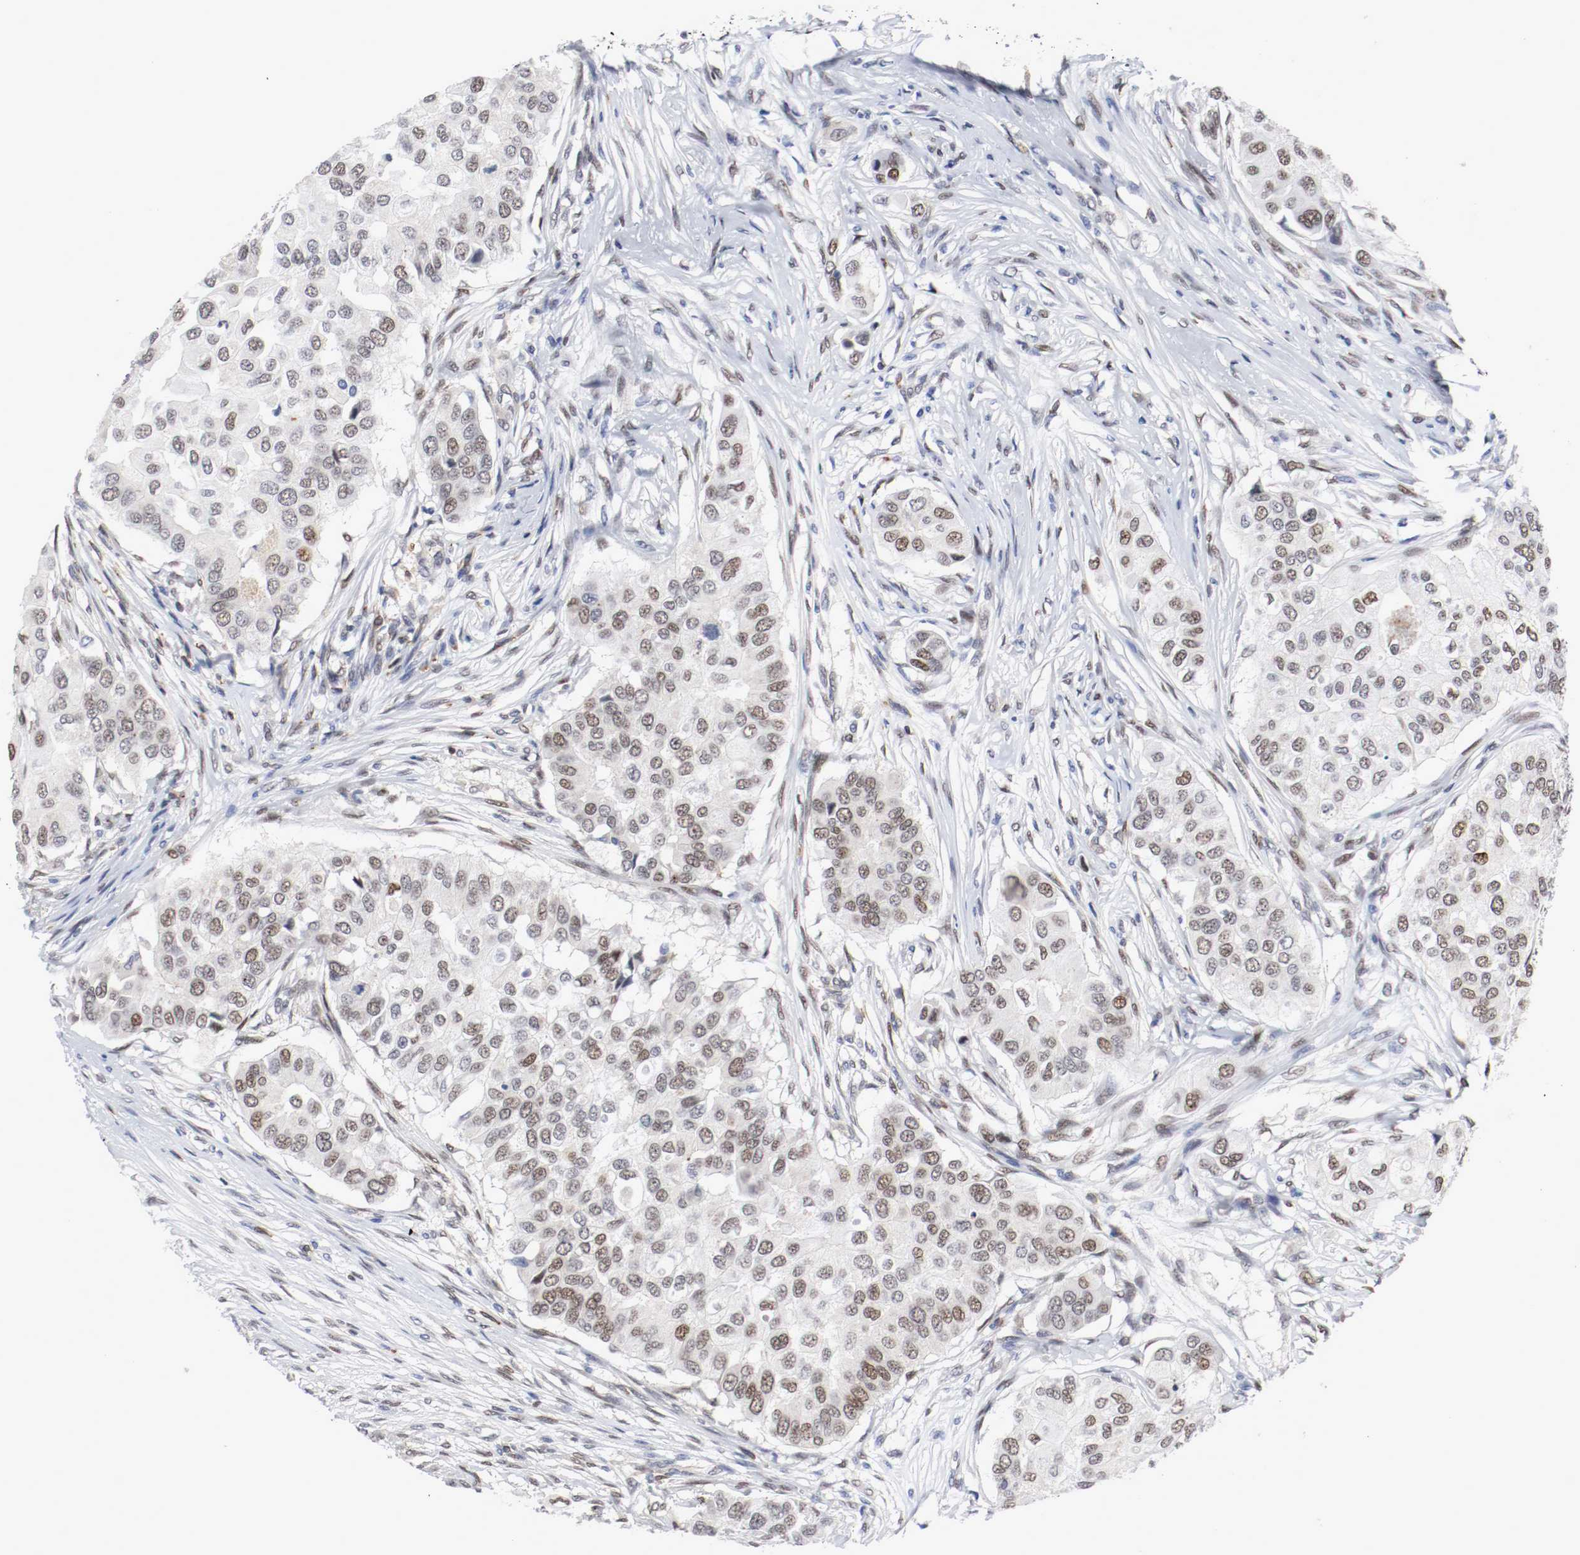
{"staining": {"intensity": "weak", "quantity": "25%-75%", "location": "nuclear"}, "tissue": "breast cancer", "cell_type": "Tumor cells", "image_type": "cancer", "snomed": [{"axis": "morphology", "description": "Normal tissue, NOS"}, {"axis": "morphology", "description": "Duct carcinoma"}, {"axis": "topography", "description": "Breast"}], "caption": "This photomicrograph demonstrates immunohistochemistry (IHC) staining of breast intraductal carcinoma, with low weak nuclear staining in approximately 25%-75% of tumor cells.", "gene": "JUND", "patient": {"sex": "female", "age": 49}}